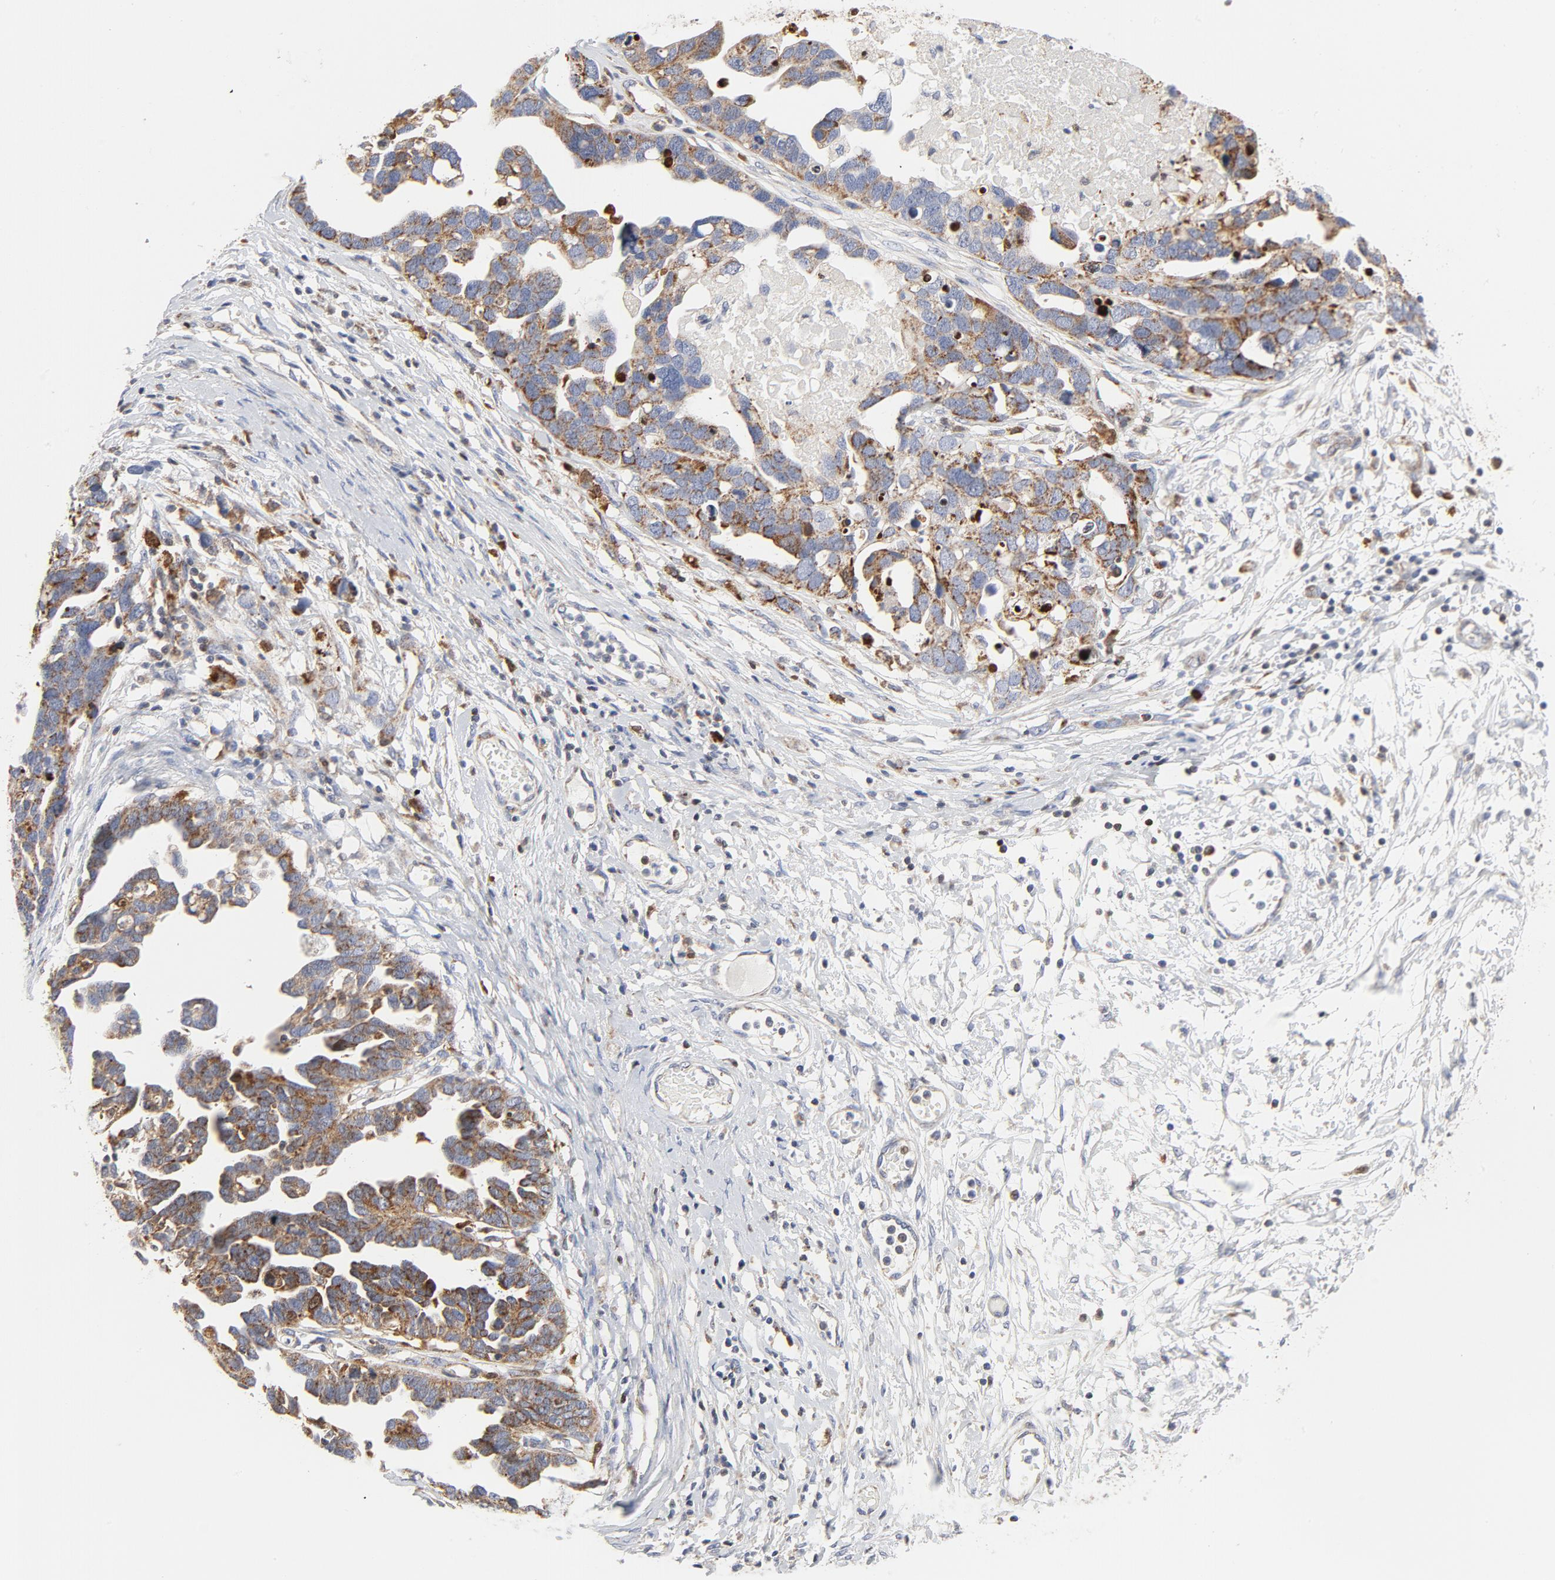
{"staining": {"intensity": "moderate", "quantity": ">75%", "location": "cytoplasmic/membranous"}, "tissue": "ovarian cancer", "cell_type": "Tumor cells", "image_type": "cancer", "snomed": [{"axis": "morphology", "description": "Cystadenocarcinoma, serous, NOS"}, {"axis": "topography", "description": "Ovary"}], "caption": "An immunohistochemistry (IHC) histopathology image of neoplastic tissue is shown. Protein staining in brown shows moderate cytoplasmic/membranous positivity in serous cystadenocarcinoma (ovarian) within tumor cells. (Brightfield microscopy of DAB IHC at high magnification).", "gene": "CYCS", "patient": {"sex": "female", "age": 54}}